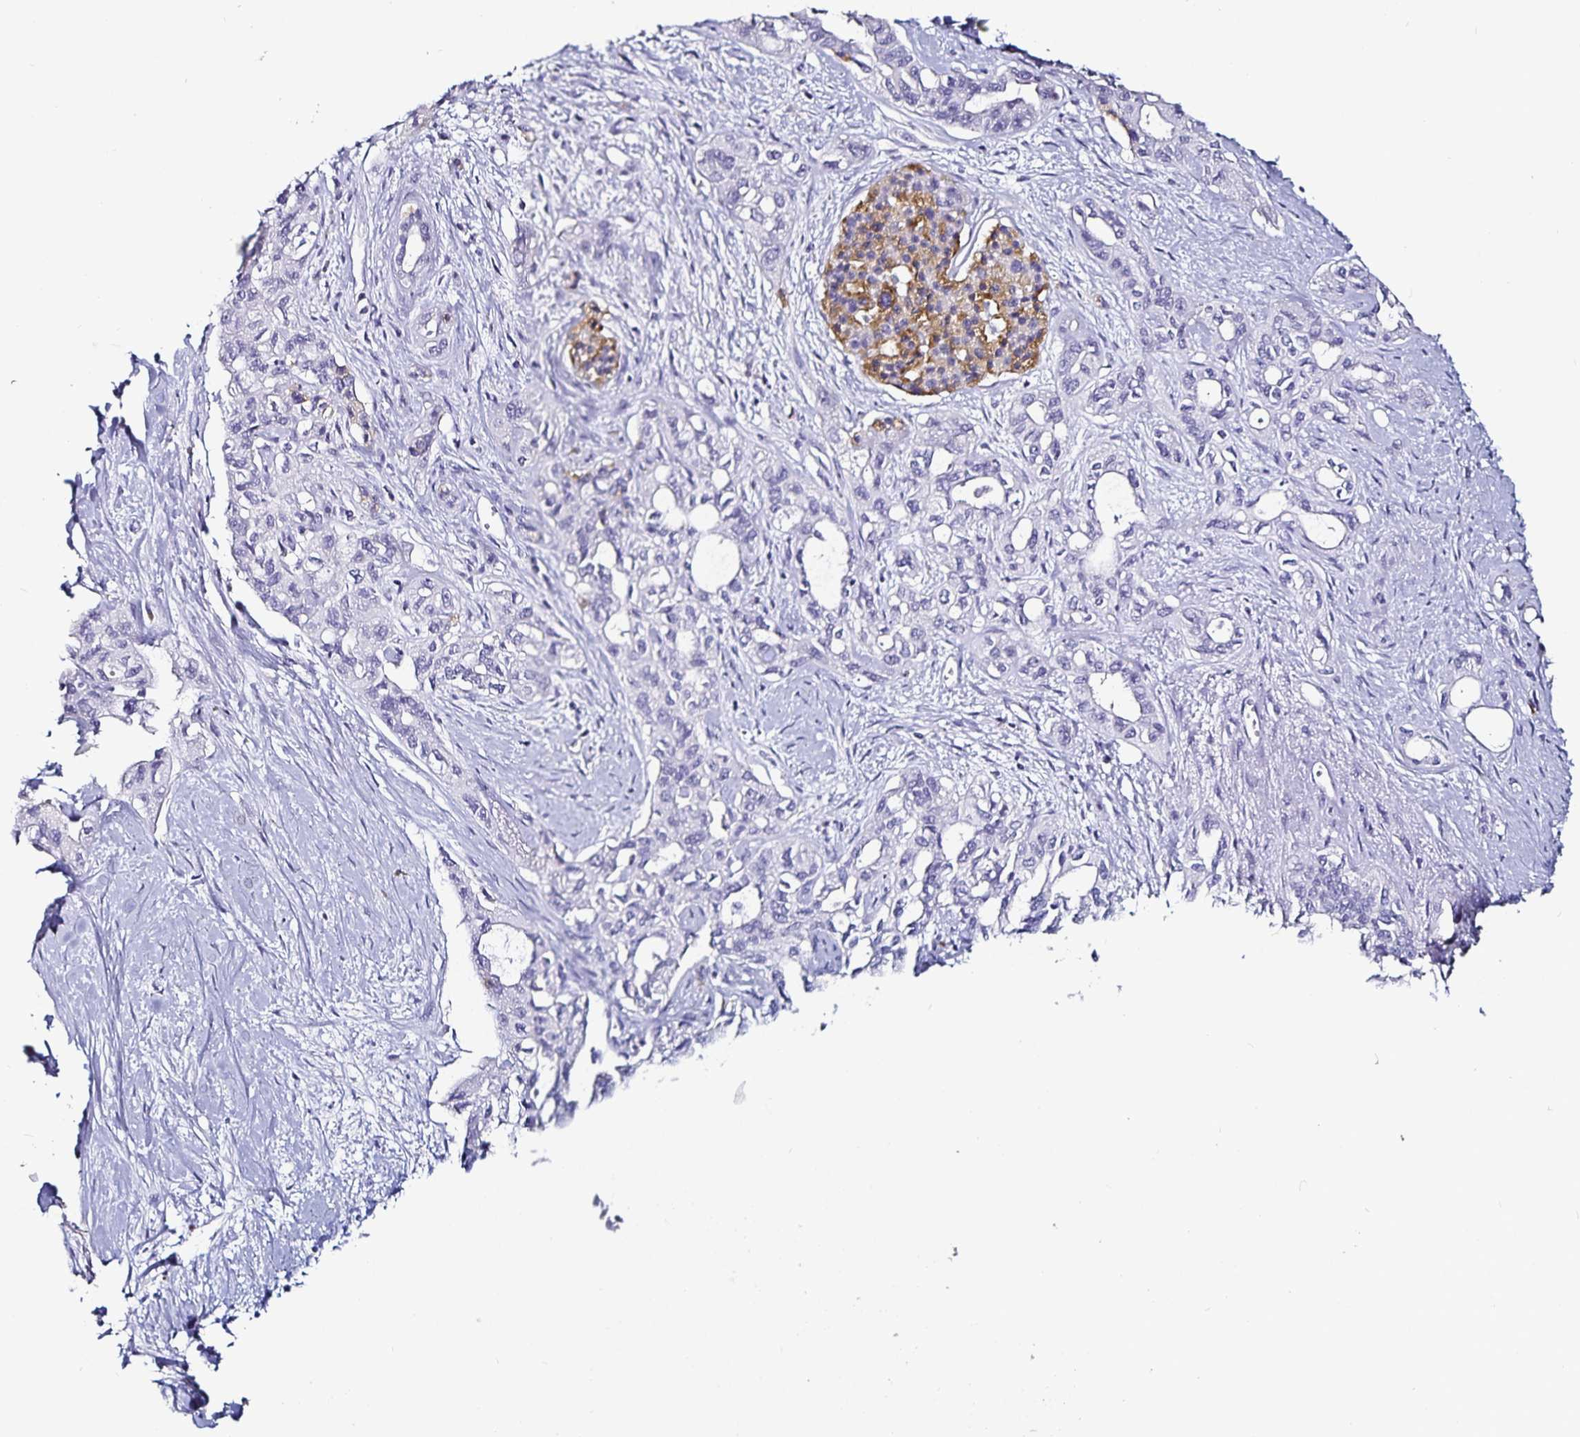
{"staining": {"intensity": "negative", "quantity": "none", "location": "none"}, "tissue": "pancreatic cancer", "cell_type": "Tumor cells", "image_type": "cancer", "snomed": [{"axis": "morphology", "description": "Adenocarcinoma, NOS"}, {"axis": "topography", "description": "Pancreas"}], "caption": "Pancreatic adenocarcinoma was stained to show a protein in brown. There is no significant expression in tumor cells.", "gene": "TSPAN7", "patient": {"sex": "female", "age": 50}}